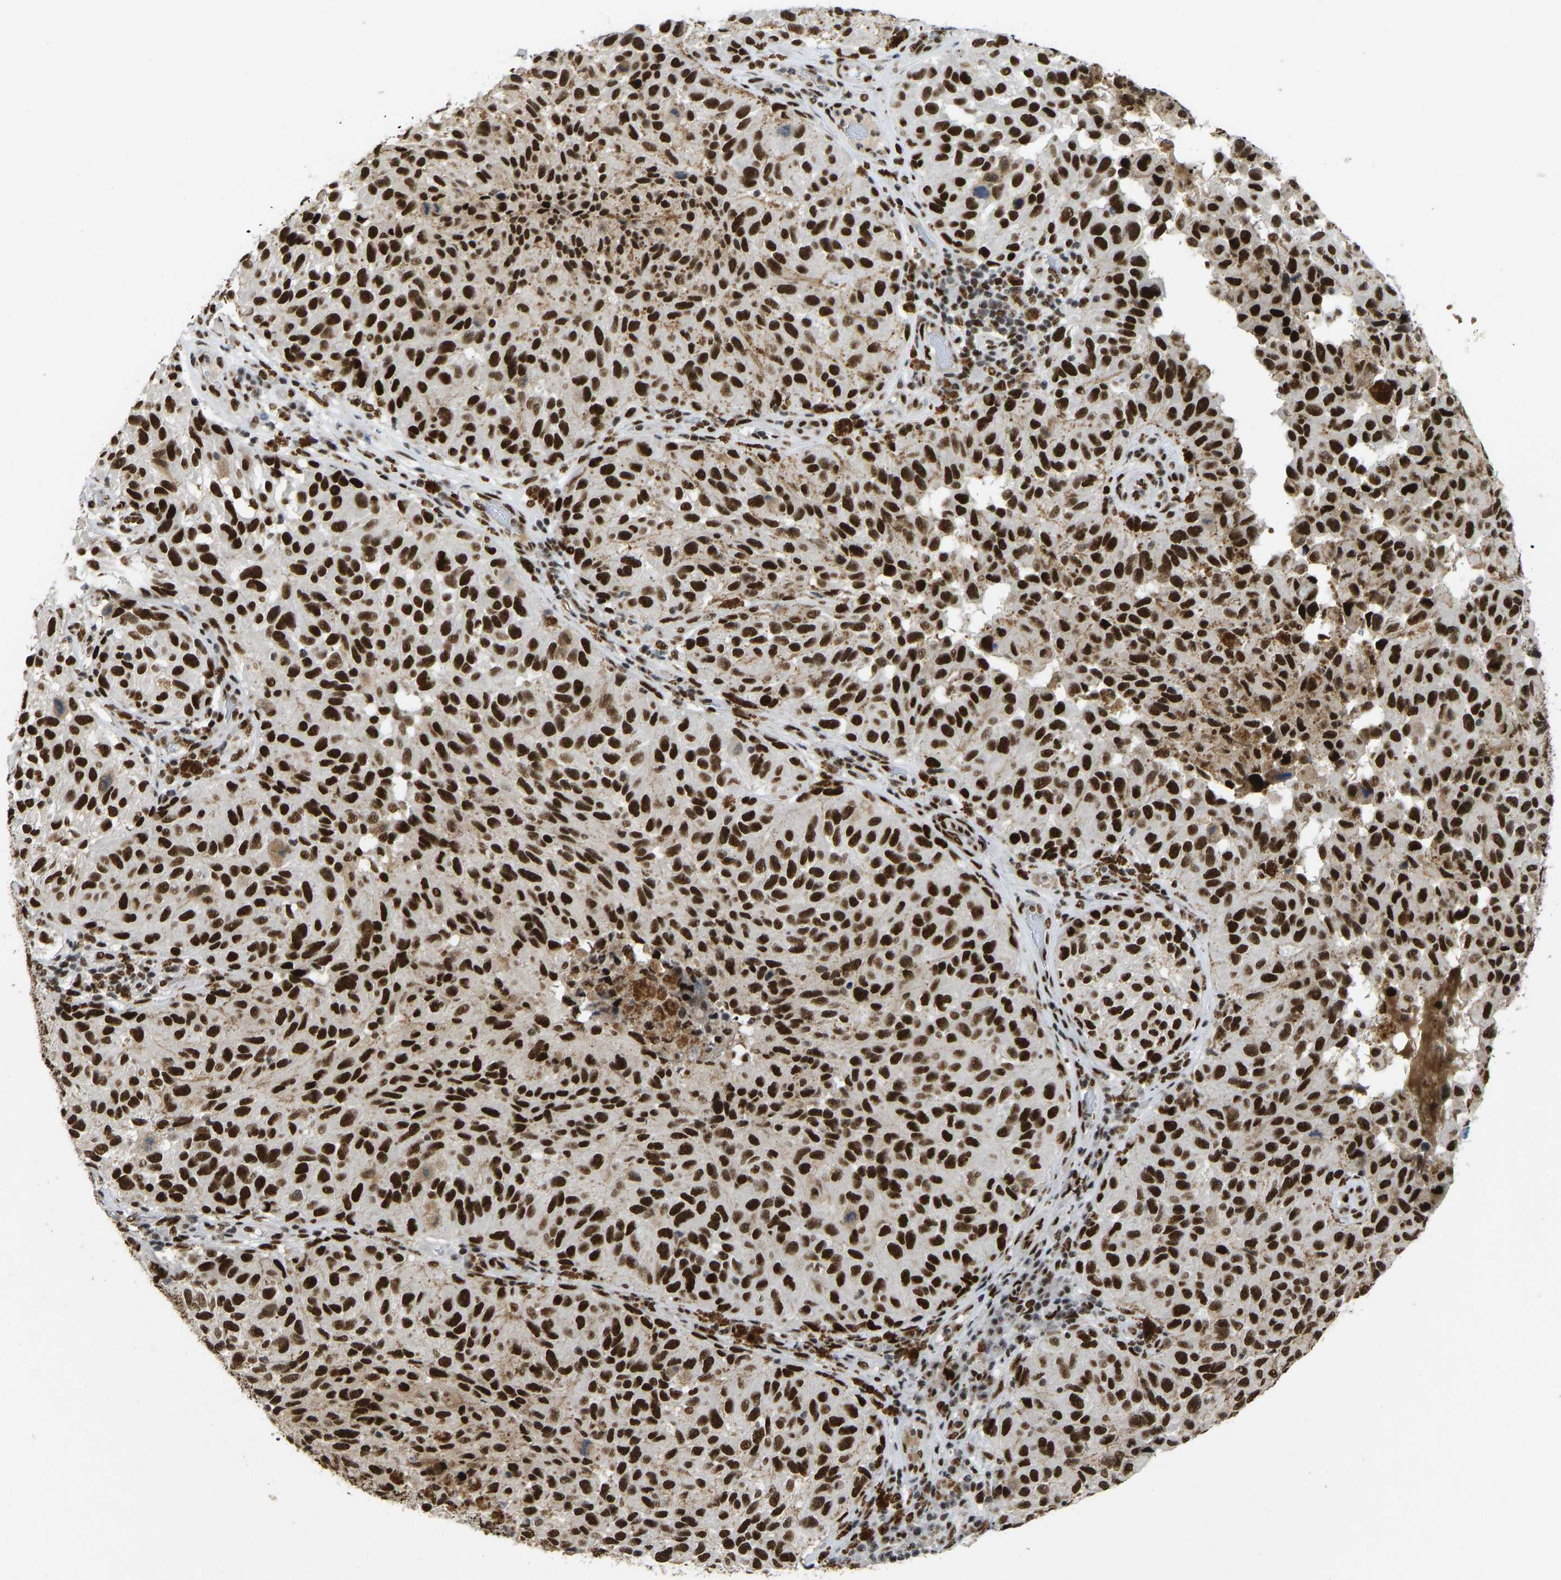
{"staining": {"intensity": "strong", "quantity": ">75%", "location": "nuclear"}, "tissue": "melanoma", "cell_type": "Tumor cells", "image_type": "cancer", "snomed": [{"axis": "morphology", "description": "Malignant melanoma, NOS"}, {"axis": "topography", "description": "Skin"}], "caption": "Brown immunohistochemical staining in human melanoma exhibits strong nuclear positivity in approximately >75% of tumor cells.", "gene": "FOXK1", "patient": {"sex": "female", "age": 73}}